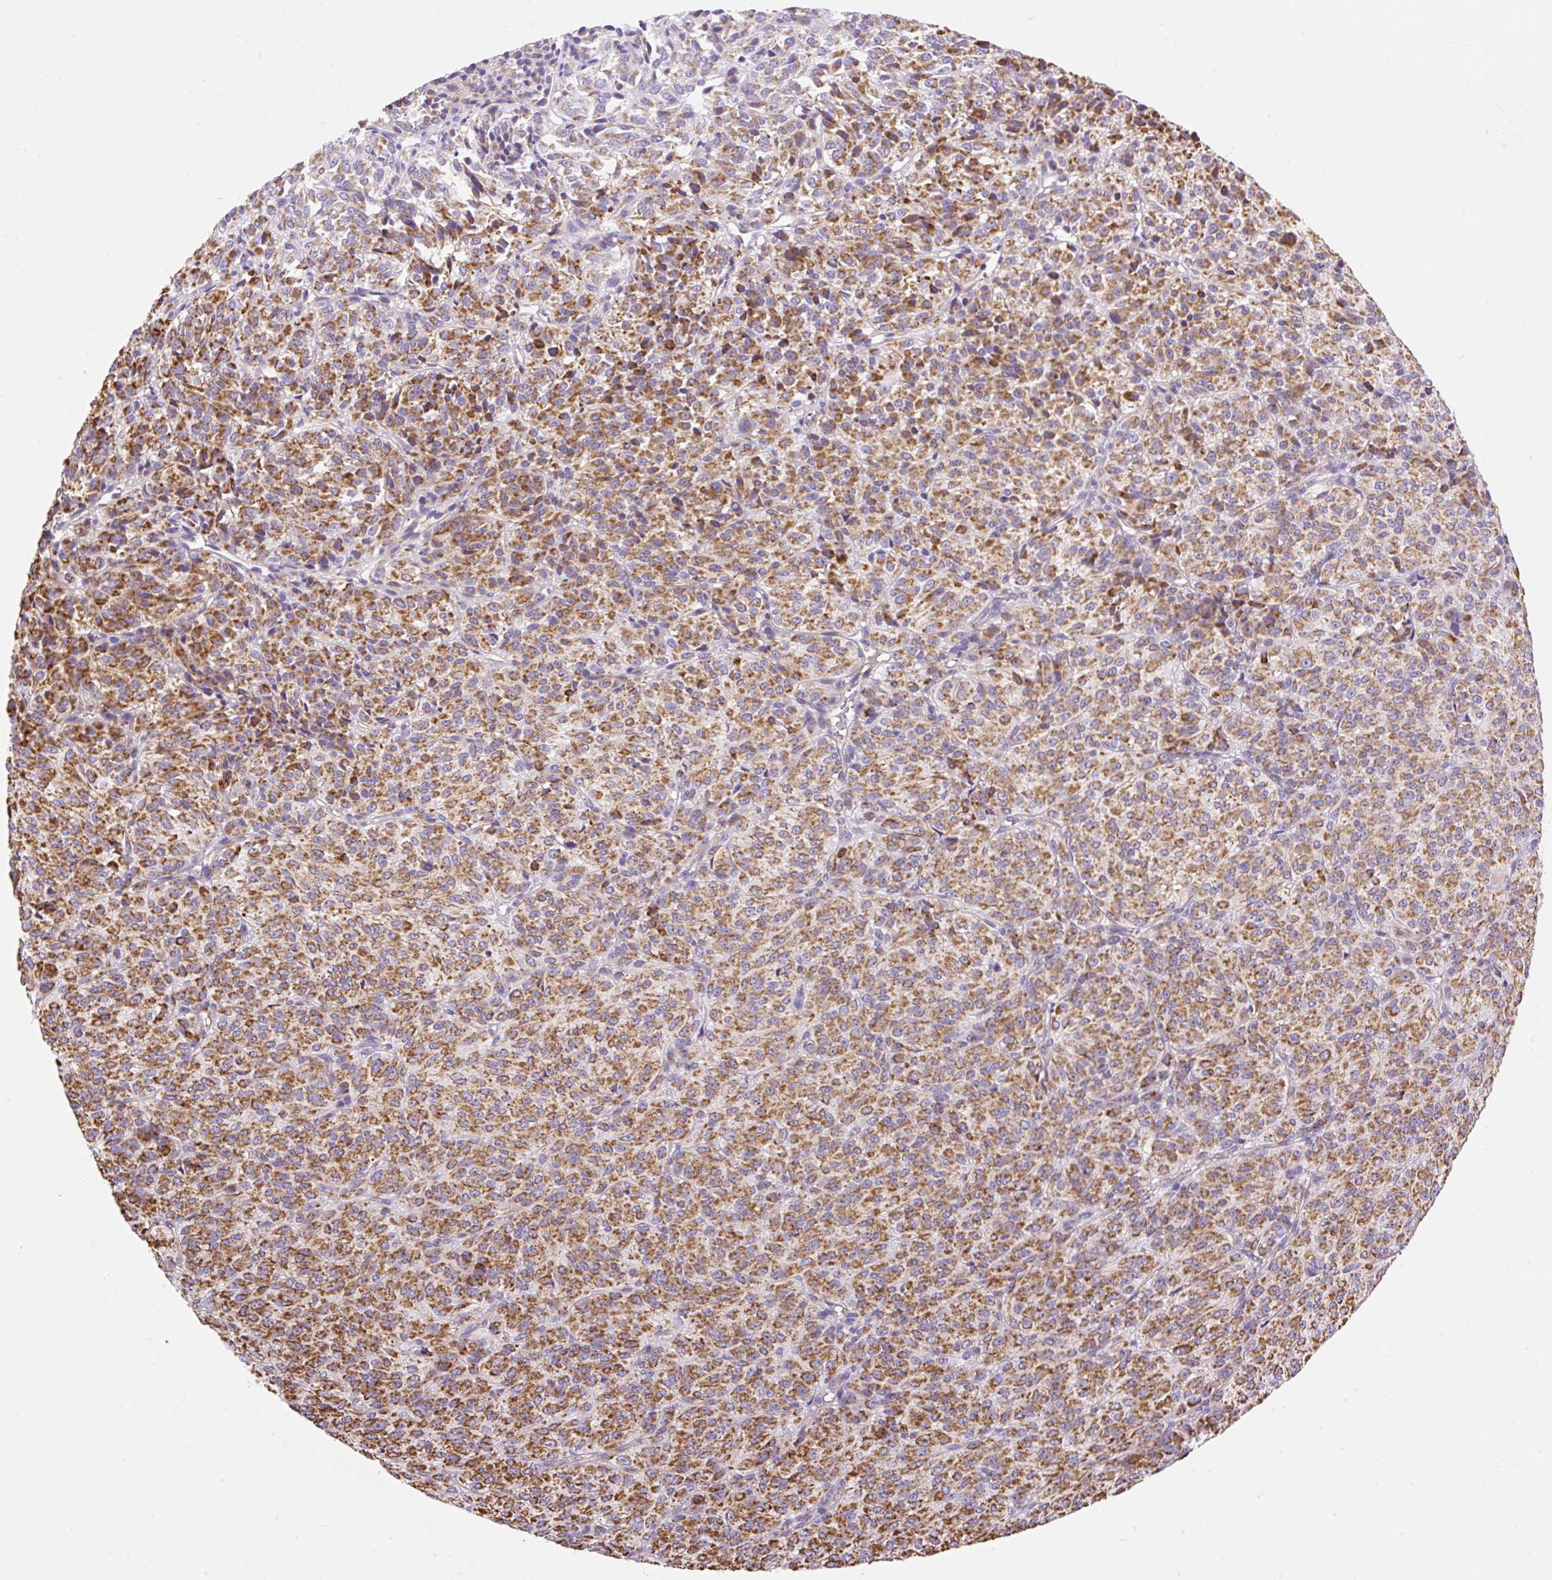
{"staining": {"intensity": "strong", "quantity": ">75%", "location": "cytoplasmic/membranous"}, "tissue": "melanoma", "cell_type": "Tumor cells", "image_type": "cancer", "snomed": [{"axis": "morphology", "description": "Malignant melanoma, Metastatic site"}, {"axis": "topography", "description": "Brain"}], "caption": "Strong cytoplasmic/membranous protein expression is seen in about >75% of tumor cells in melanoma.", "gene": "DAAM2", "patient": {"sex": "female", "age": 56}}